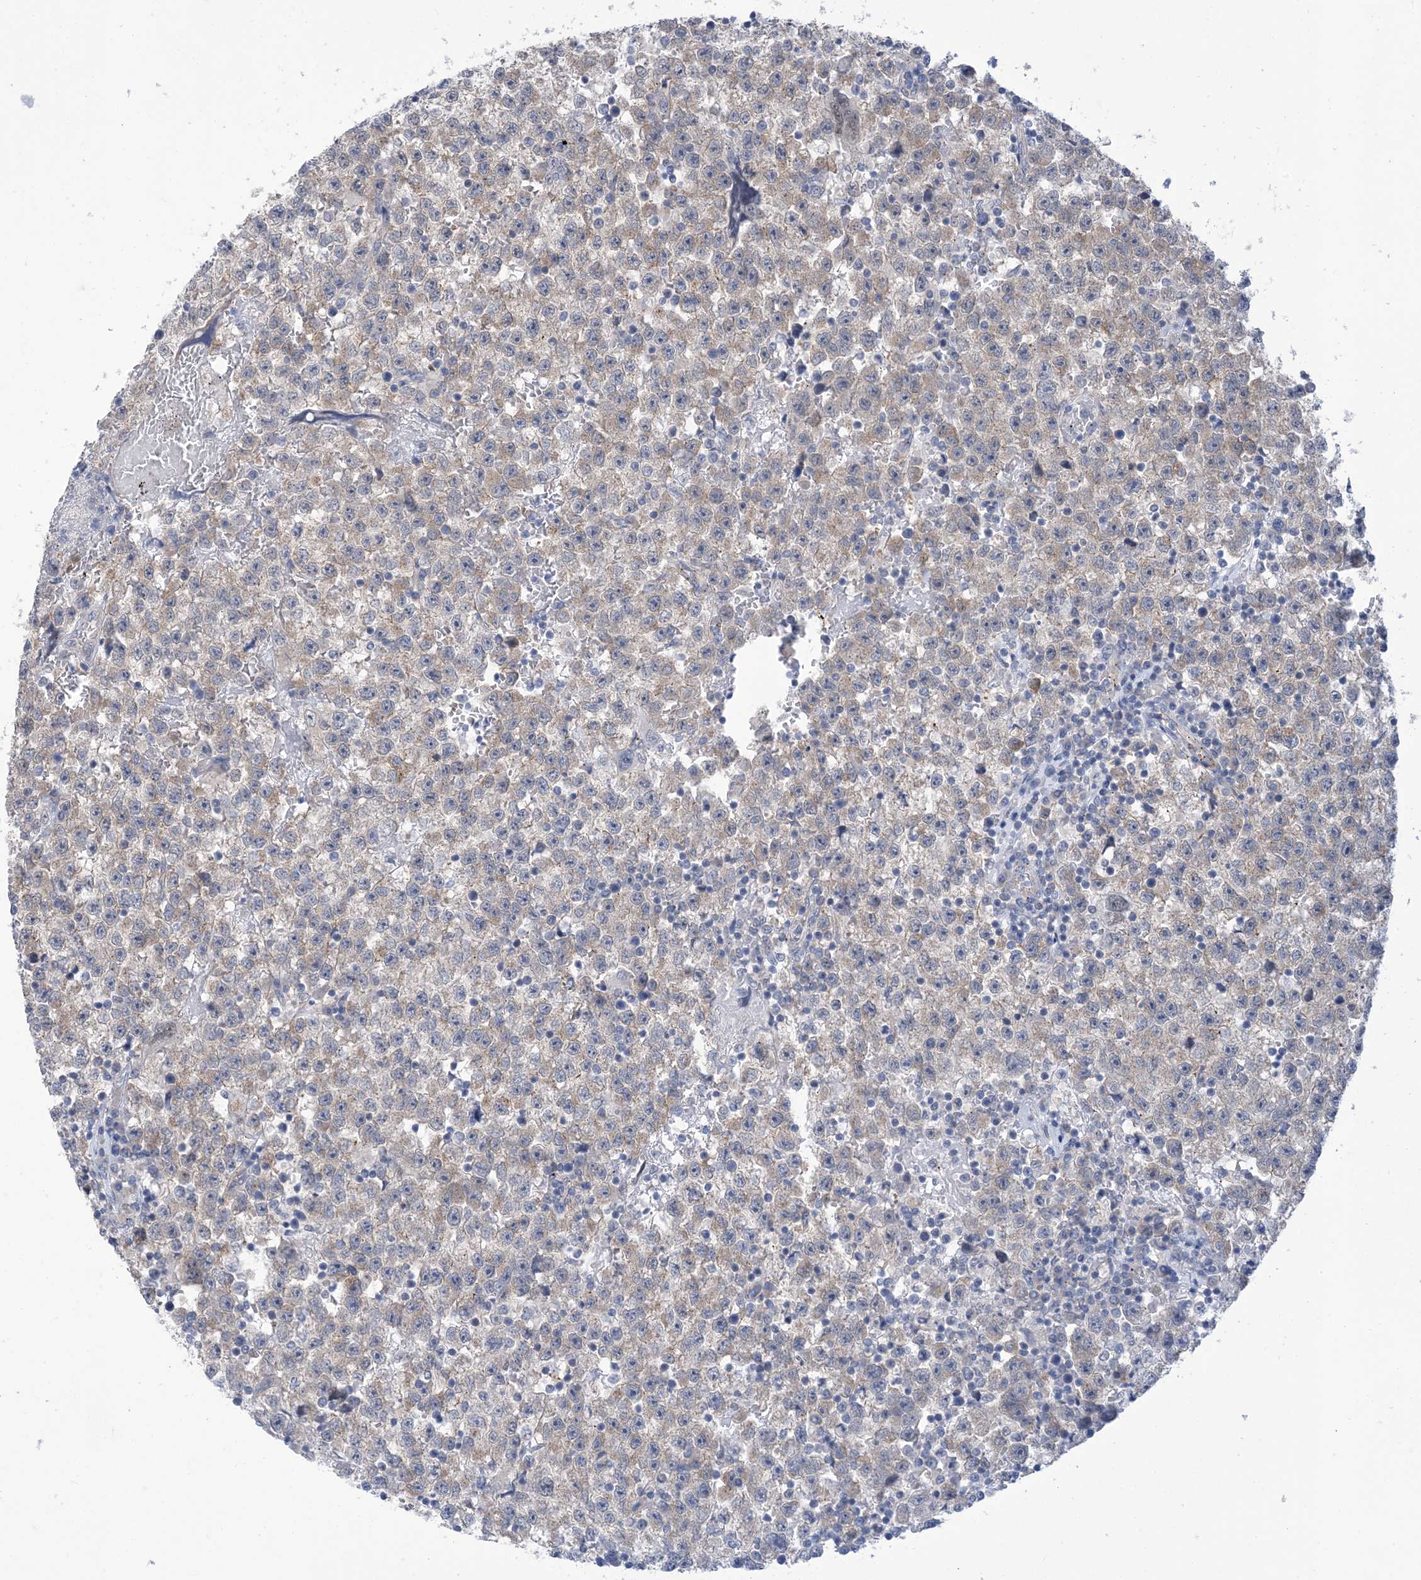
{"staining": {"intensity": "weak", "quantity": "<25%", "location": "cytoplasmic/membranous"}, "tissue": "testis cancer", "cell_type": "Tumor cells", "image_type": "cancer", "snomed": [{"axis": "morphology", "description": "Seminoma, NOS"}, {"axis": "topography", "description": "Testis"}], "caption": "The immunohistochemistry (IHC) micrograph has no significant positivity in tumor cells of testis seminoma tissue.", "gene": "EHBP1", "patient": {"sex": "male", "age": 22}}